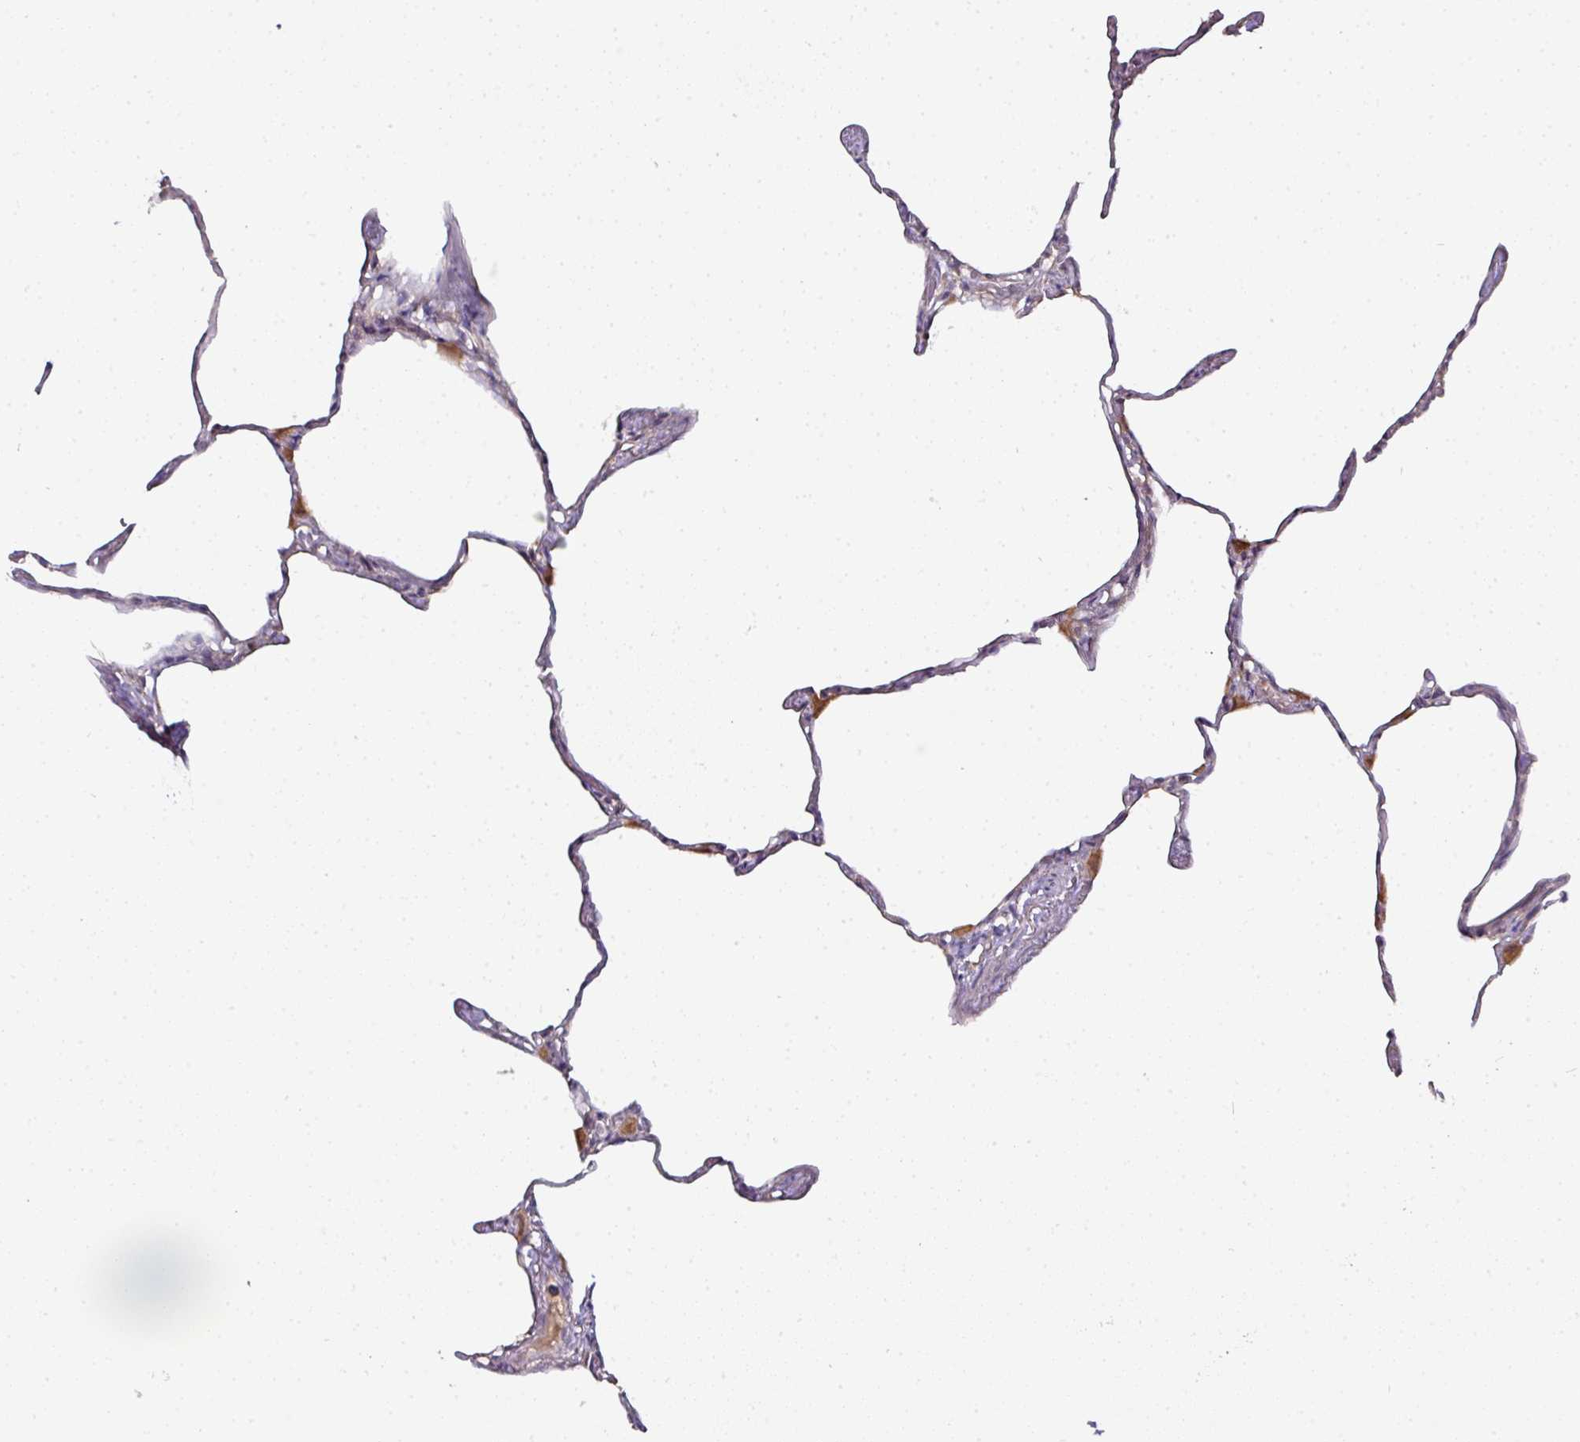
{"staining": {"intensity": "negative", "quantity": "none", "location": "none"}, "tissue": "lung", "cell_type": "Alveolar cells", "image_type": "normal", "snomed": [{"axis": "morphology", "description": "Normal tissue, NOS"}, {"axis": "topography", "description": "Lung"}], "caption": "Alveolar cells are negative for protein expression in unremarkable human lung.", "gene": "CTDSP2", "patient": {"sex": "male", "age": 65}}